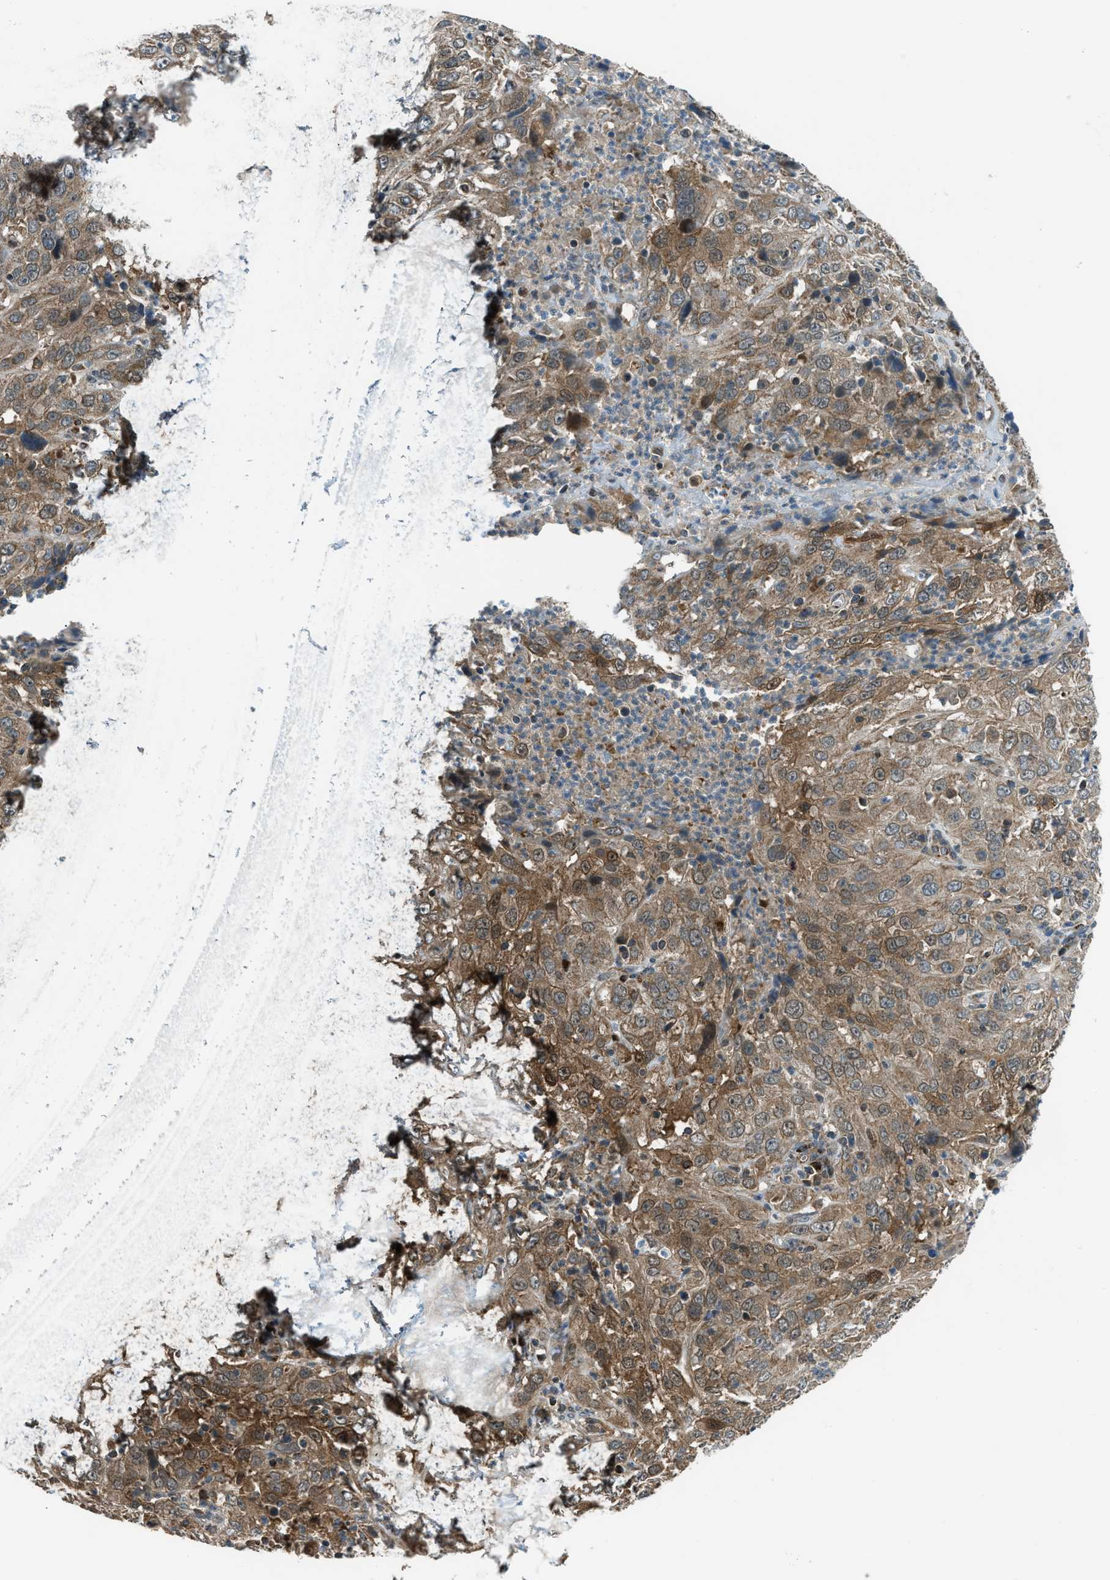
{"staining": {"intensity": "moderate", "quantity": ">75%", "location": "cytoplasmic/membranous"}, "tissue": "cervical cancer", "cell_type": "Tumor cells", "image_type": "cancer", "snomed": [{"axis": "morphology", "description": "Squamous cell carcinoma, NOS"}, {"axis": "topography", "description": "Cervix"}], "caption": "The immunohistochemical stain highlights moderate cytoplasmic/membranous positivity in tumor cells of cervical cancer tissue.", "gene": "SESN2", "patient": {"sex": "female", "age": 32}}